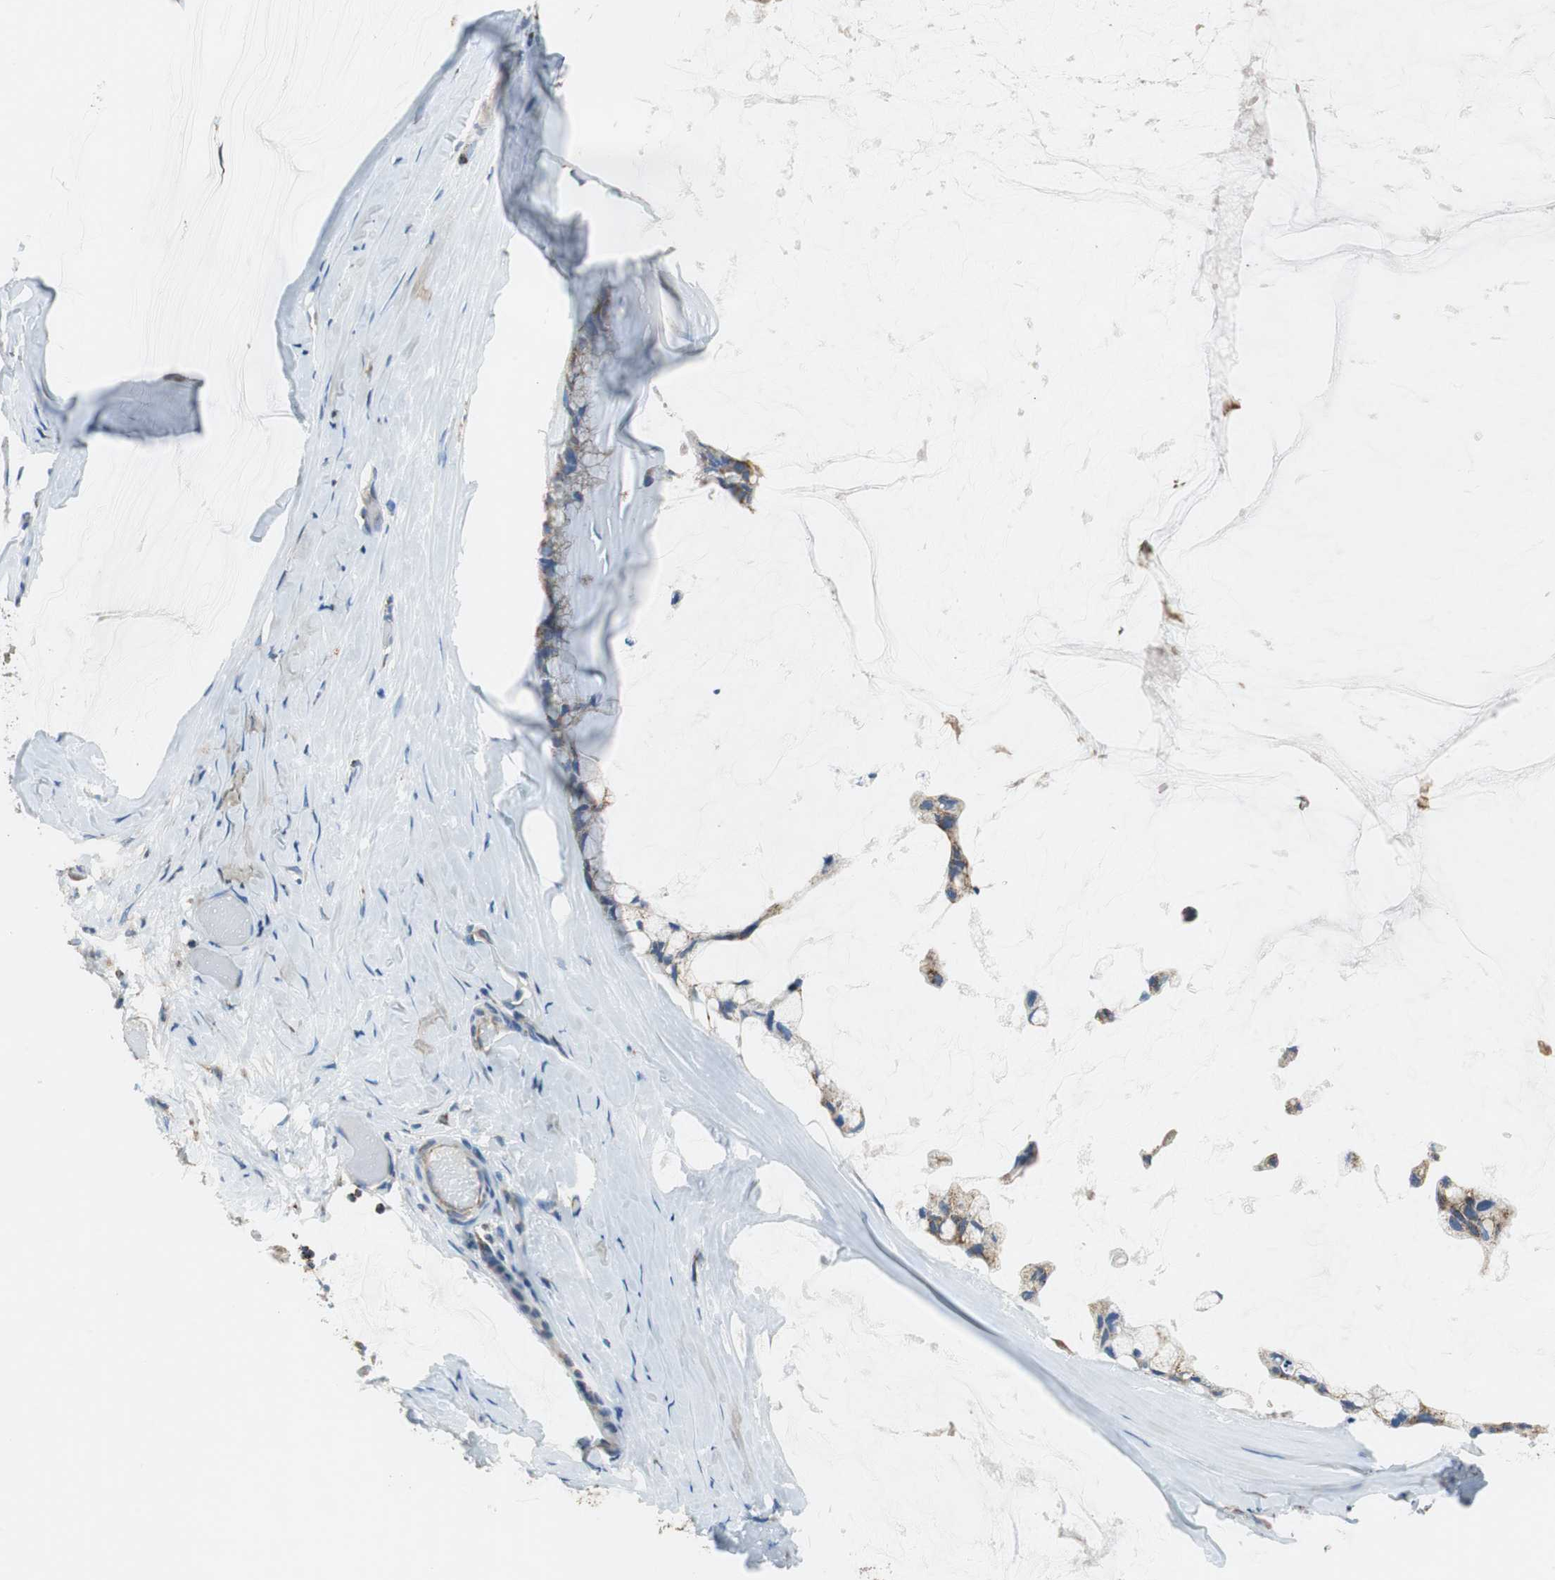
{"staining": {"intensity": "moderate", "quantity": "25%-75%", "location": "cytoplasmic/membranous"}, "tissue": "ovarian cancer", "cell_type": "Tumor cells", "image_type": "cancer", "snomed": [{"axis": "morphology", "description": "Cystadenocarcinoma, mucinous, NOS"}, {"axis": "topography", "description": "Ovary"}], "caption": "Moderate cytoplasmic/membranous expression is appreciated in about 25%-75% of tumor cells in mucinous cystadenocarcinoma (ovarian).", "gene": "GSTK1", "patient": {"sex": "female", "age": 39}}